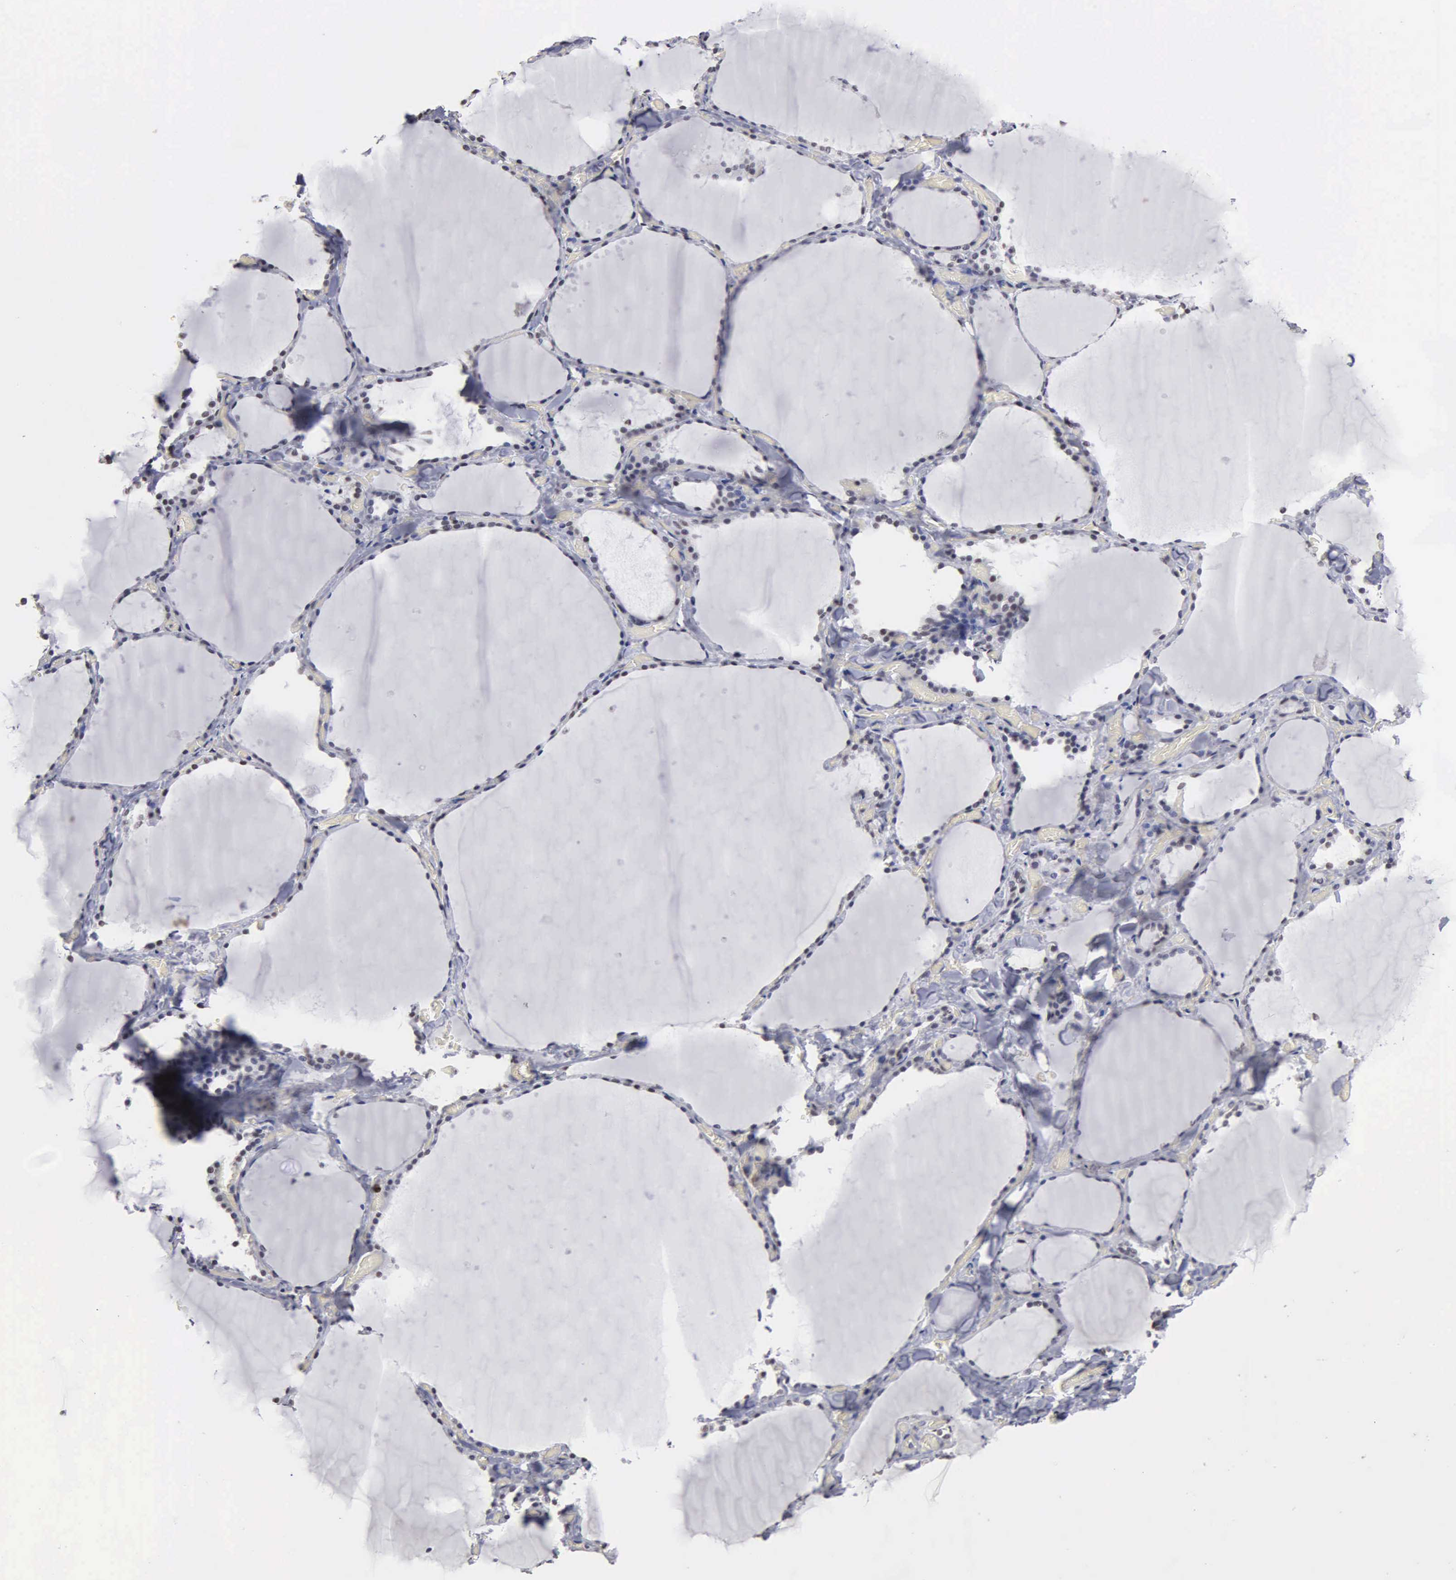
{"staining": {"intensity": "moderate", "quantity": "25%-75%", "location": "nuclear"}, "tissue": "thyroid gland", "cell_type": "Glandular cells", "image_type": "normal", "snomed": [{"axis": "morphology", "description": "Normal tissue, NOS"}, {"axis": "topography", "description": "Thyroid gland"}], "caption": "This photomicrograph displays immunohistochemistry staining of unremarkable human thyroid gland, with medium moderate nuclear staining in about 25%-75% of glandular cells.", "gene": "CCNG1", "patient": {"sex": "male", "age": 34}}